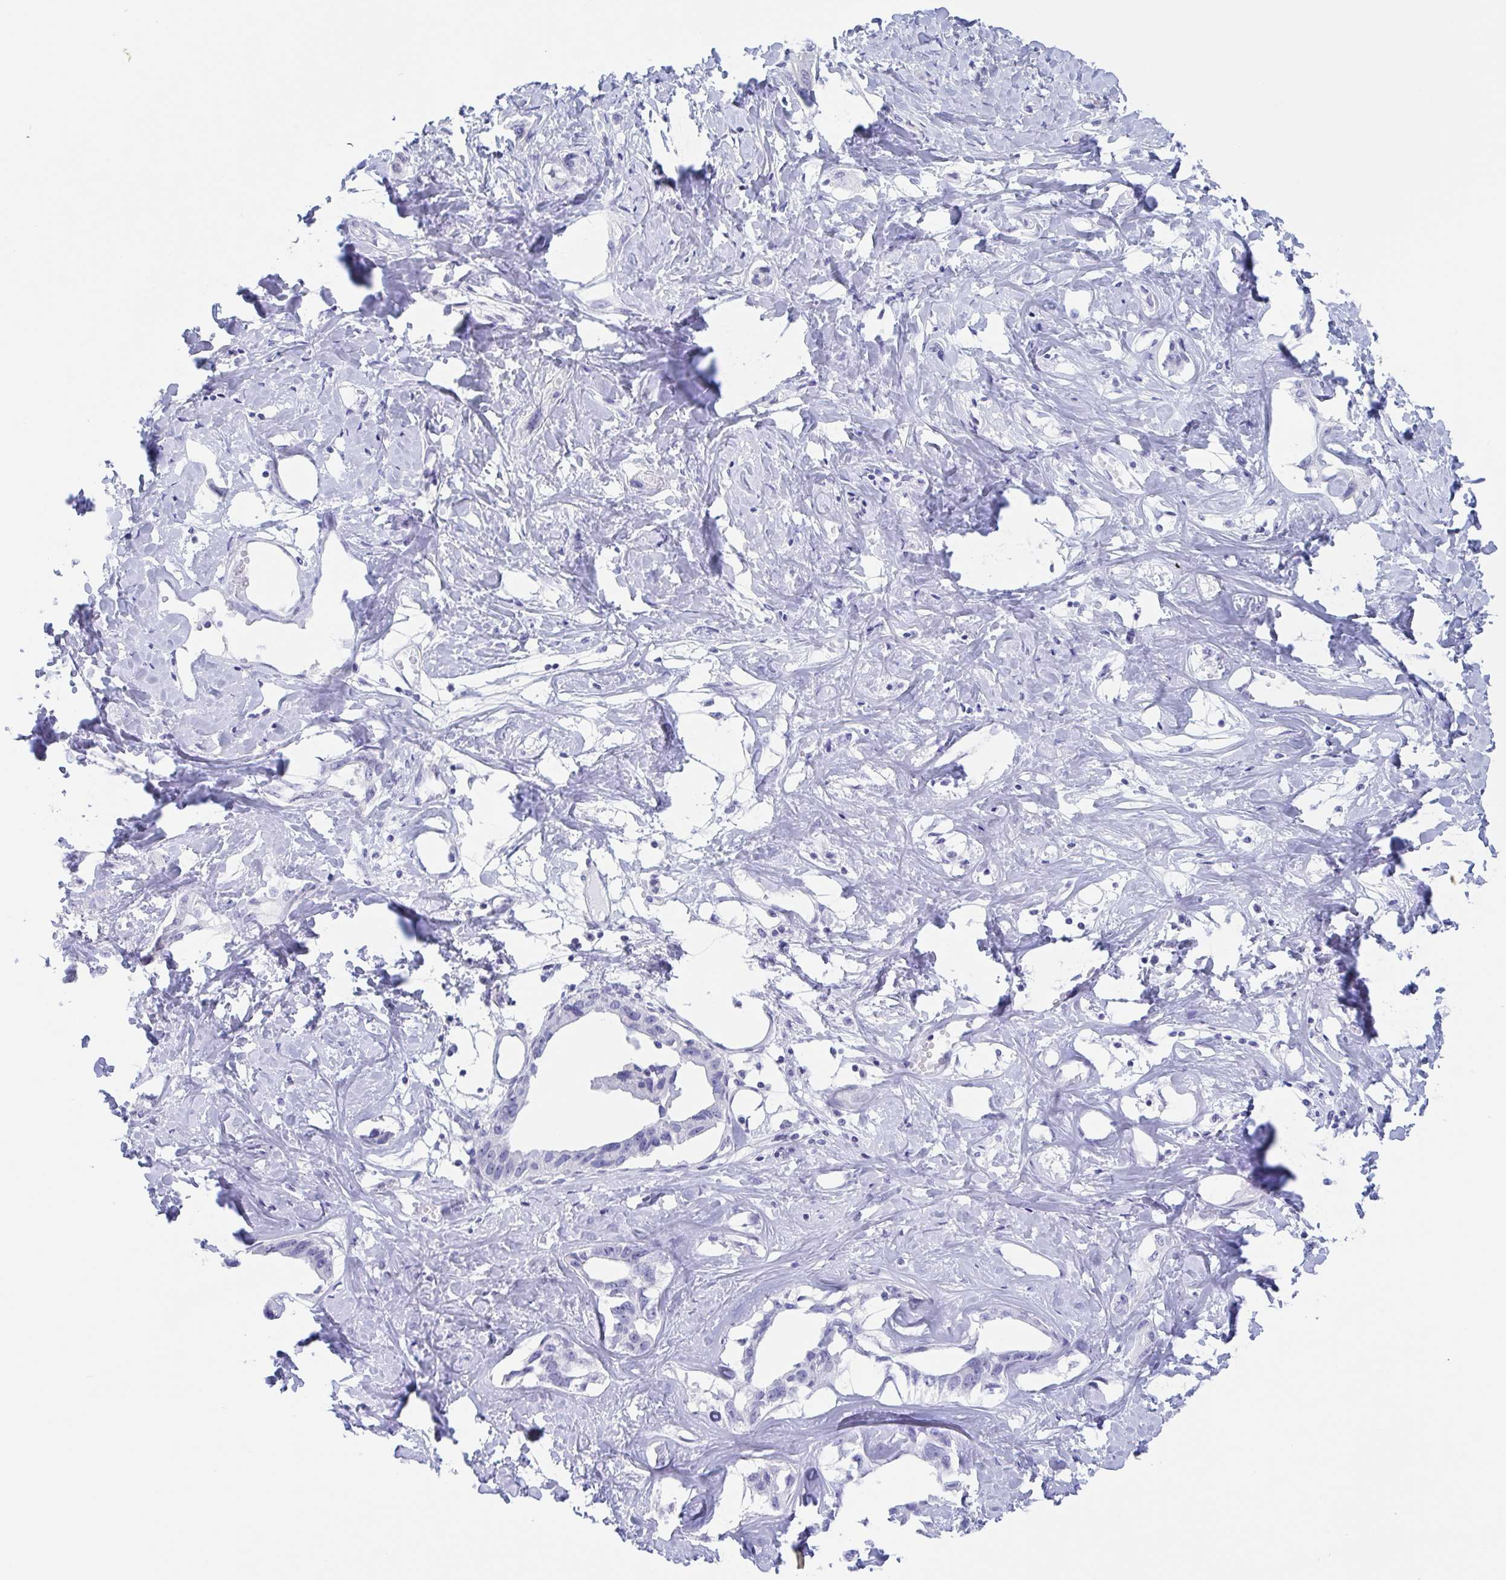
{"staining": {"intensity": "negative", "quantity": "none", "location": "none"}, "tissue": "liver cancer", "cell_type": "Tumor cells", "image_type": "cancer", "snomed": [{"axis": "morphology", "description": "Cholangiocarcinoma"}, {"axis": "topography", "description": "Liver"}], "caption": "Tumor cells show no significant positivity in liver cancer. Brightfield microscopy of IHC stained with DAB (3,3'-diaminobenzidine) (brown) and hematoxylin (blue), captured at high magnification.", "gene": "CDX4", "patient": {"sex": "male", "age": 59}}